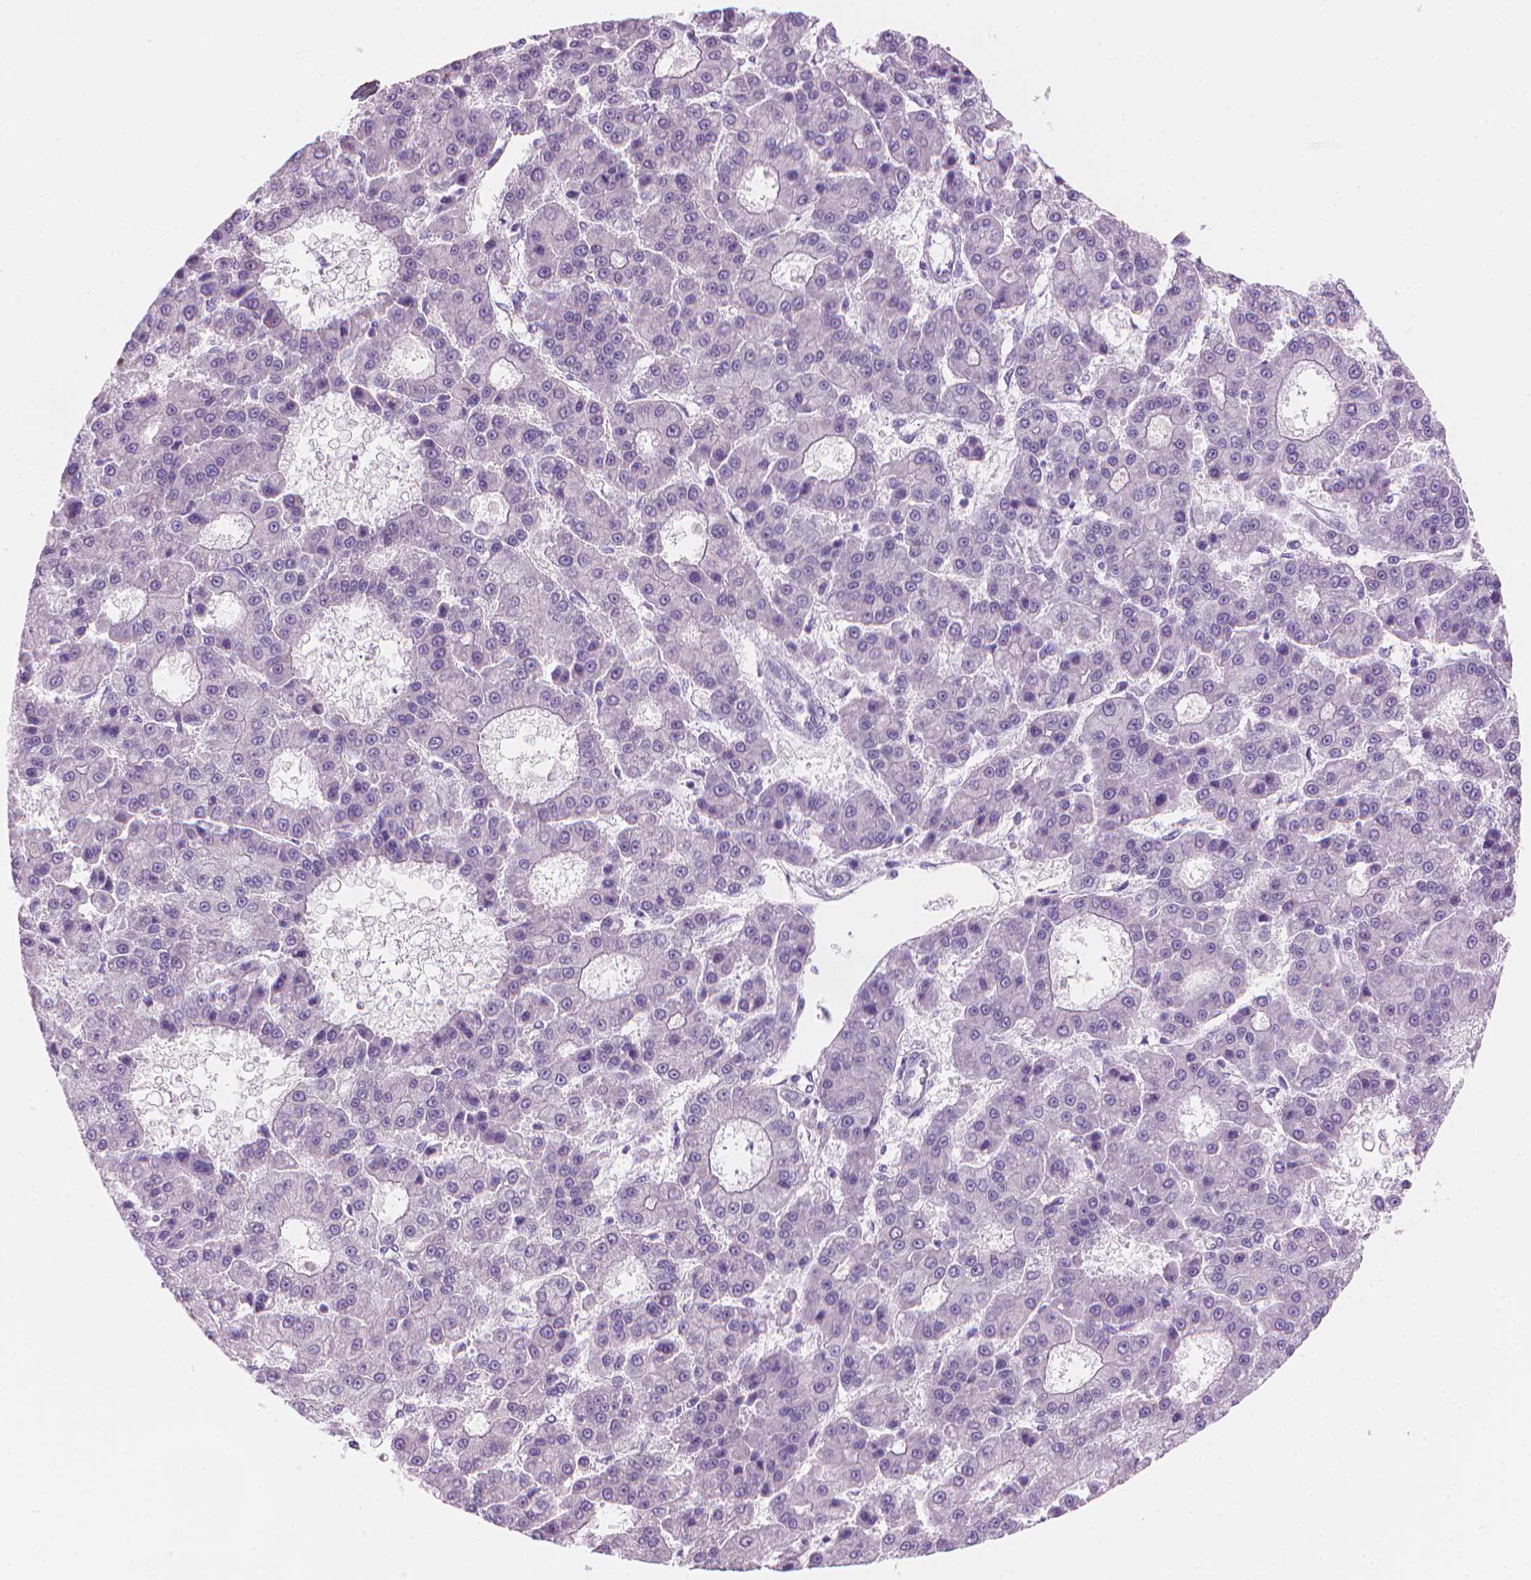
{"staining": {"intensity": "negative", "quantity": "none", "location": "none"}, "tissue": "liver cancer", "cell_type": "Tumor cells", "image_type": "cancer", "snomed": [{"axis": "morphology", "description": "Carcinoma, Hepatocellular, NOS"}, {"axis": "topography", "description": "Liver"}], "caption": "High power microscopy histopathology image of an immunohistochemistry image of hepatocellular carcinoma (liver), revealing no significant expression in tumor cells. (DAB IHC, high magnification).", "gene": "ENSG00000187186", "patient": {"sex": "male", "age": 70}}